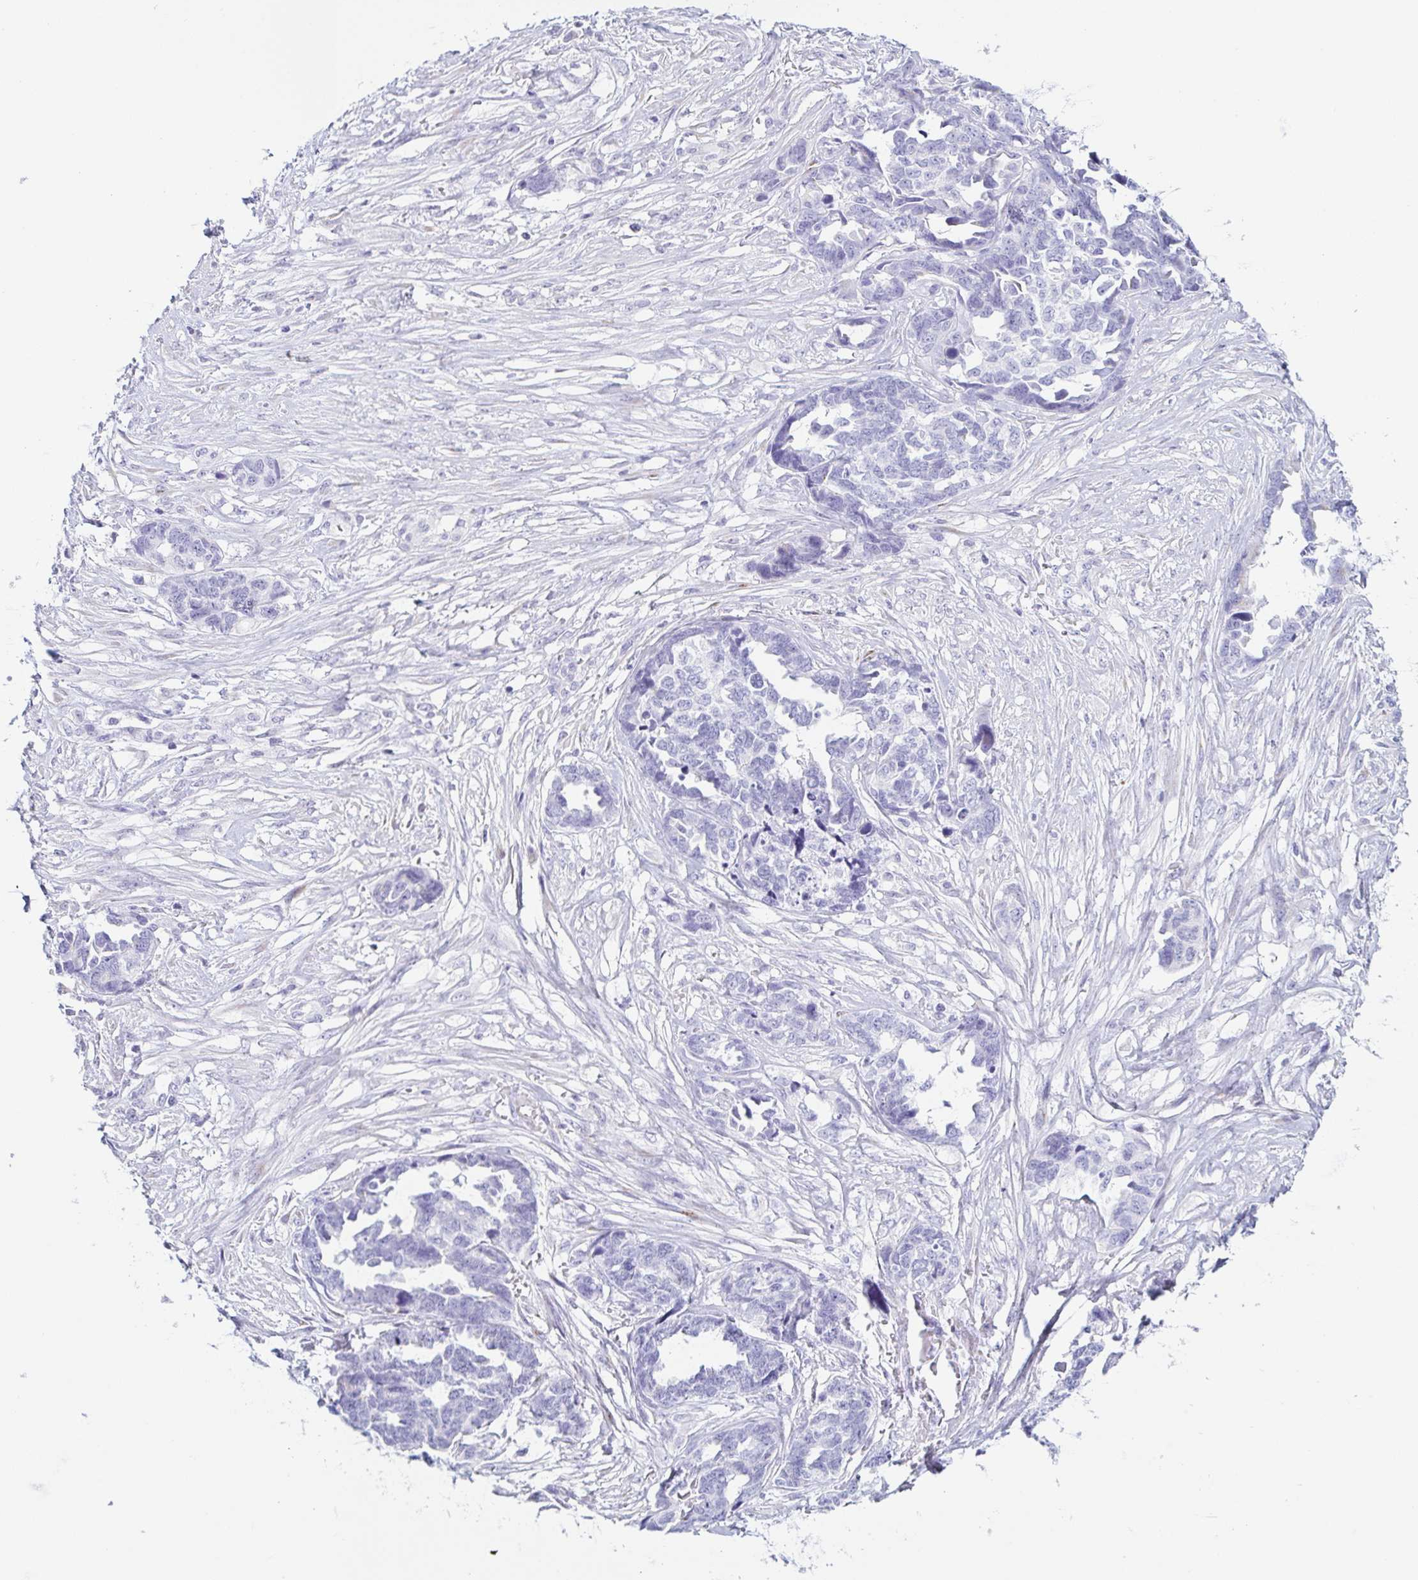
{"staining": {"intensity": "negative", "quantity": "none", "location": "none"}, "tissue": "ovarian cancer", "cell_type": "Tumor cells", "image_type": "cancer", "snomed": [{"axis": "morphology", "description": "Cystadenocarcinoma, serous, NOS"}, {"axis": "topography", "description": "Ovary"}], "caption": "The photomicrograph displays no significant positivity in tumor cells of ovarian cancer (serous cystadenocarcinoma).", "gene": "LDLRAD1", "patient": {"sex": "female", "age": 69}}